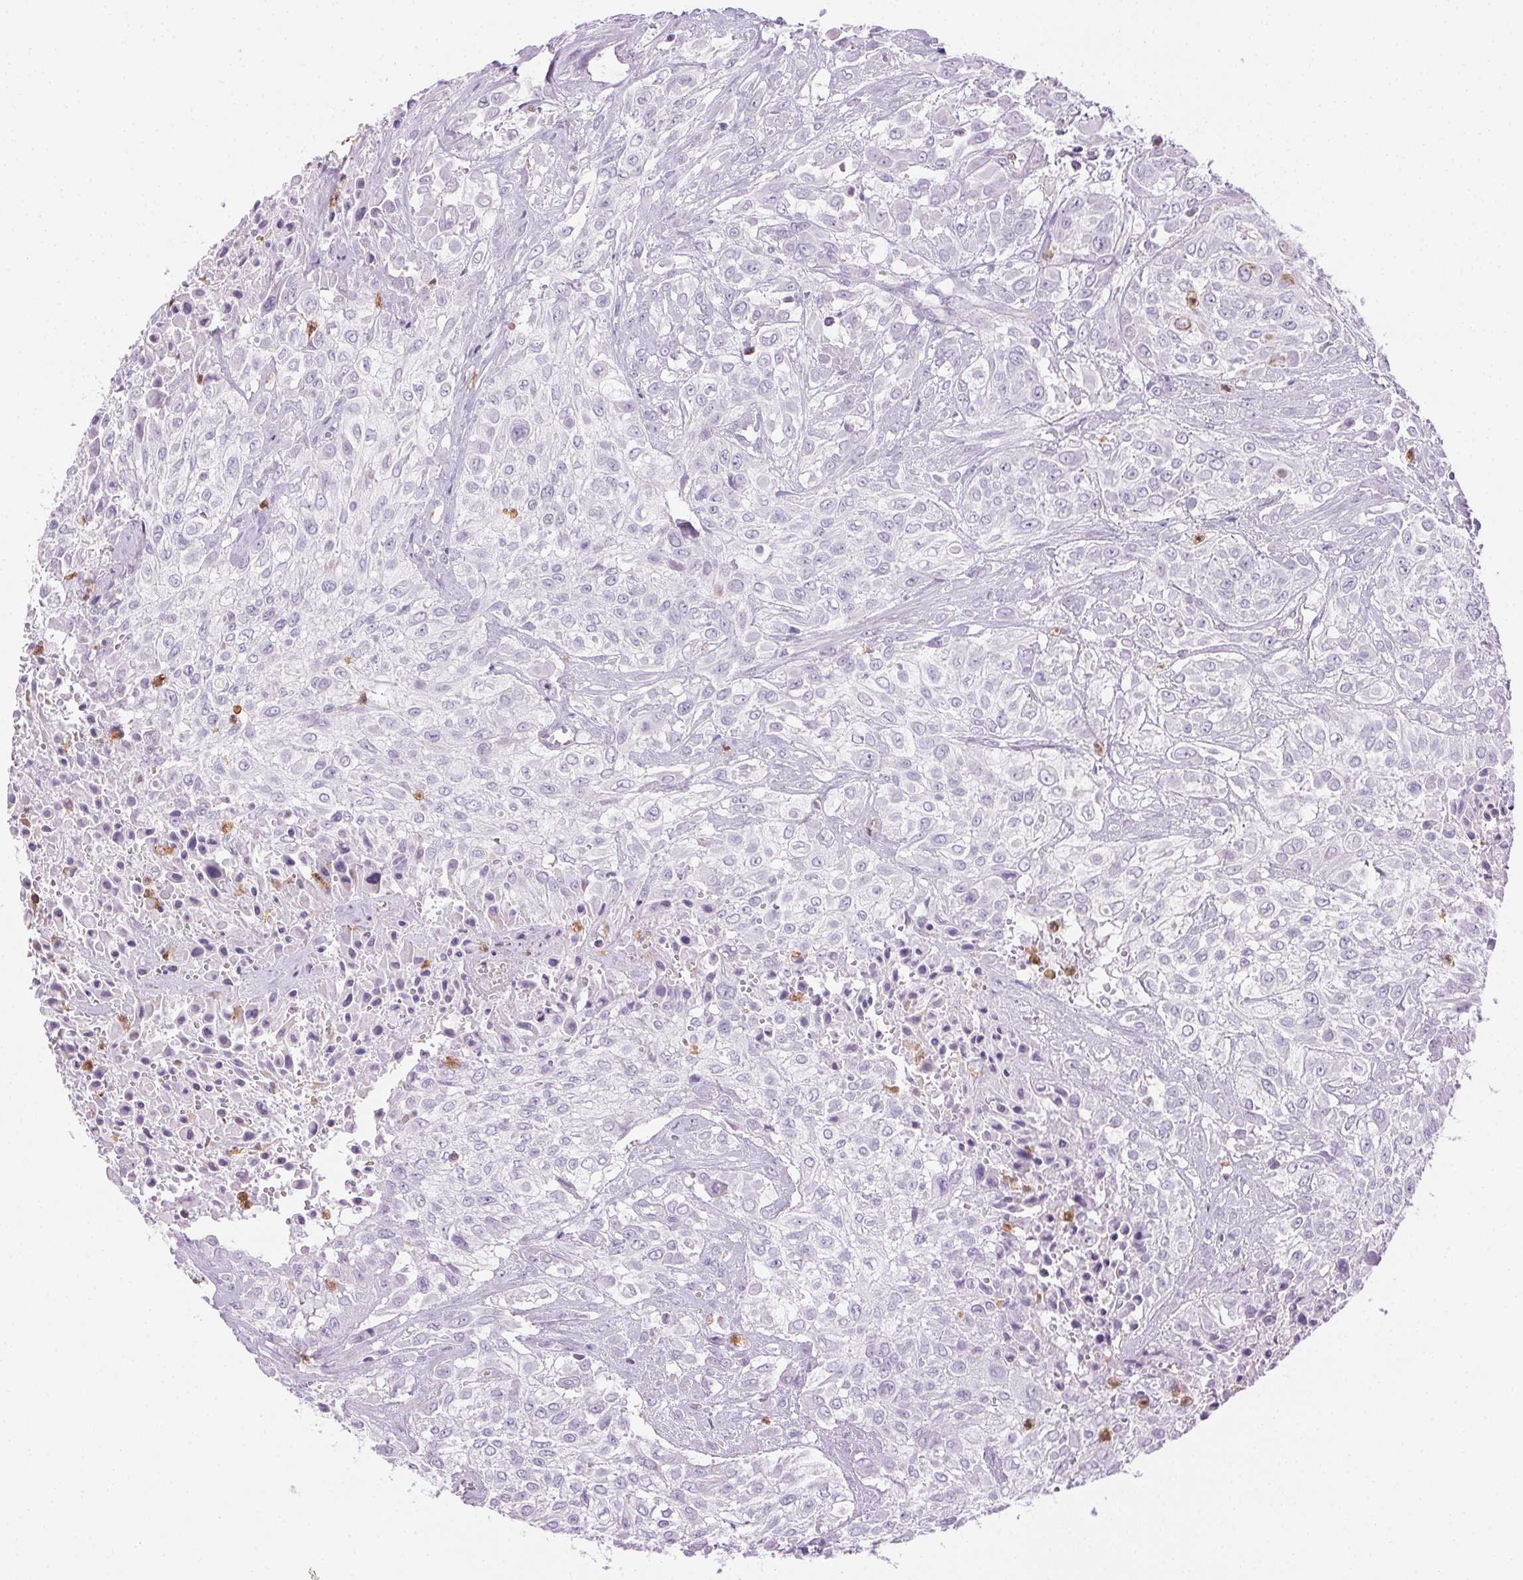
{"staining": {"intensity": "negative", "quantity": "none", "location": "none"}, "tissue": "urothelial cancer", "cell_type": "Tumor cells", "image_type": "cancer", "snomed": [{"axis": "morphology", "description": "Urothelial carcinoma, High grade"}, {"axis": "topography", "description": "Urinary bladder"}], "caption": "The histopathology image shows no significant staining in tumor cells of urothelial carcinoma (high-grade).", "gene": "TMEM45A", "patient": {"sex": "male", "age": 57}}